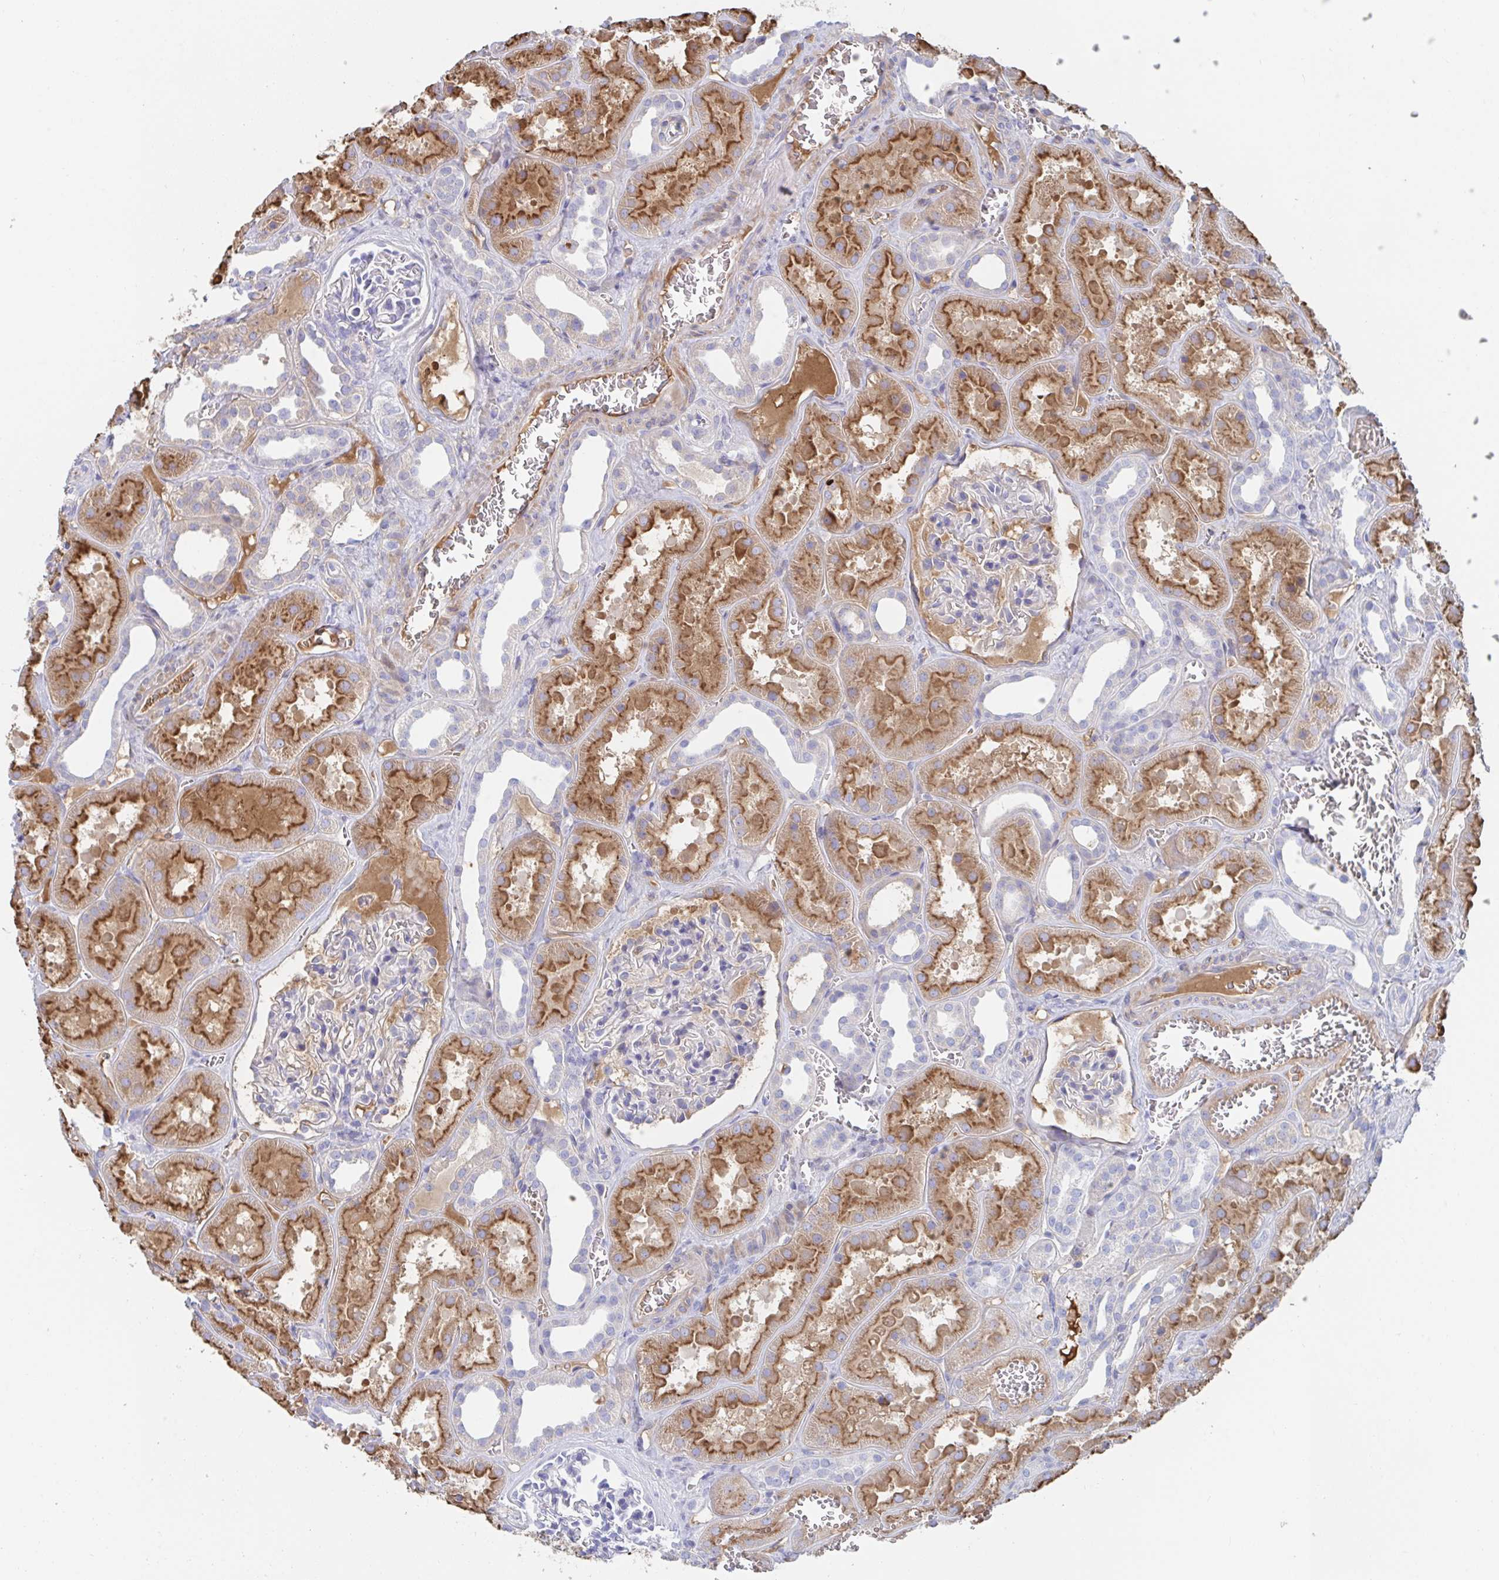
{"staining": {"intensity": "negative", "quantity": "none", "location": "none"}, "tissue": "kidney", "cell_type": "Cells in glomeruli", "image_type": "normal", "snomed": [{"axis": "morphology", "description": "Normal tissue, NOS"}, {"axis": "topography", "description": "Kidney"}], "caption": "Immunohistochemistry (IHC) photomicrograph of benign kidney: kidney stained with DAB exhibits no significant protein positivity in cells in glomeruli.", "gene": "TNFAIP6", "patient": {"sex": "female", "age": 41}}